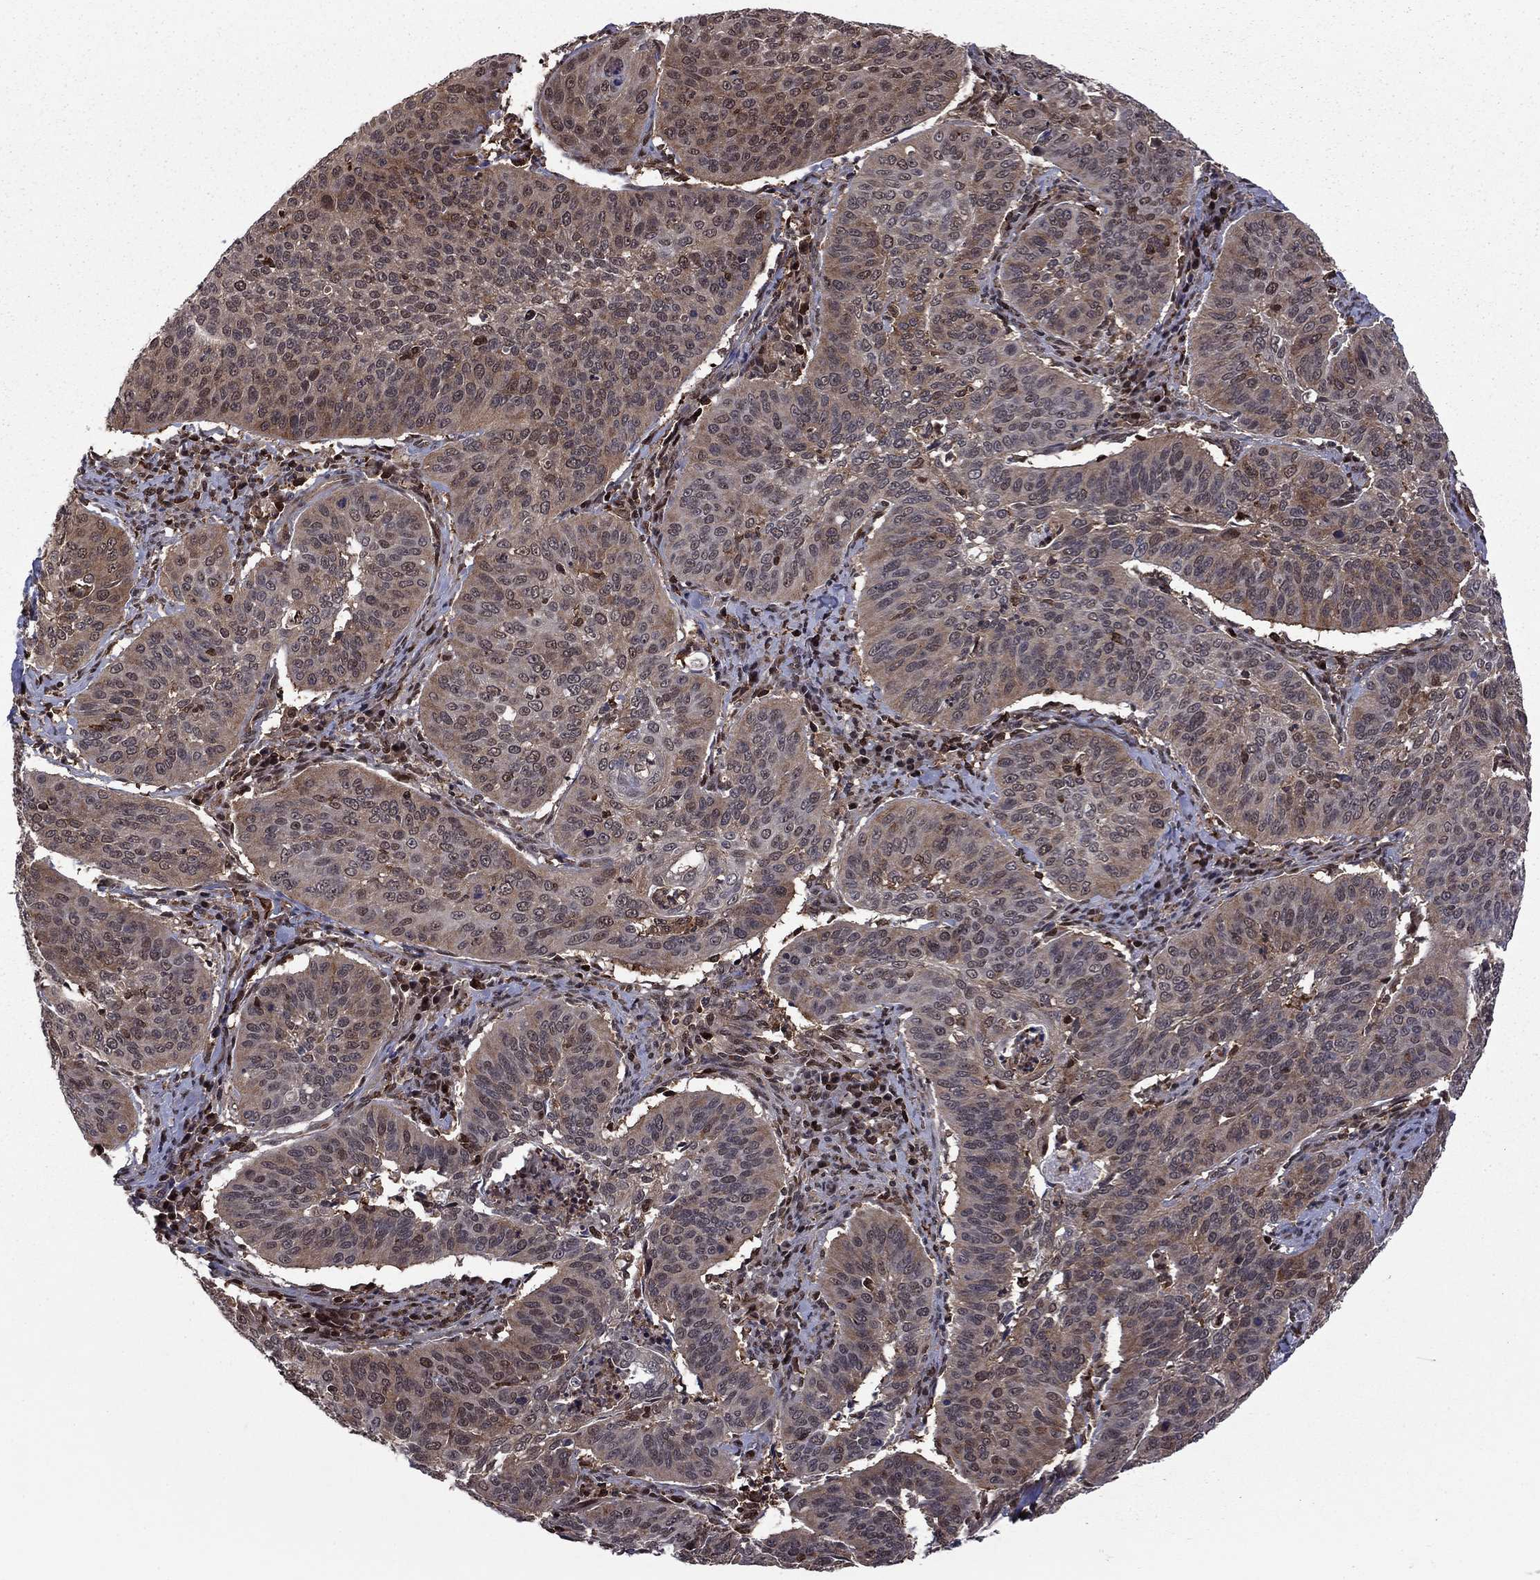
{"staining": {"intensity": "weak", "quantity": "<25%", "location": "cytoplasmic/membranous,nuclear"}, "tissue": "cervical cancer", "cell_type": "Tumor cells", "image_type": "cancer", "snomed": [{"axis": "morphology", "description": "Normal tissue, NOS"}, {"axis": "morphology", "description": "Squamous cell carcinoma, NOS"}, {"axis": "topography", "description": "Cervix"}], "caption": "Immunohistochemical staining of squamous cell carcinoma (cervical) exhibits no significant expression in tumor cells. The staining is performed using DAB (3,3'-diaminobenzidine) brown chromogen with nuclei counter-stained in using hematoxylin.", "gene": "PSMD2", "patient": {"sex": "female", "age": 39}}